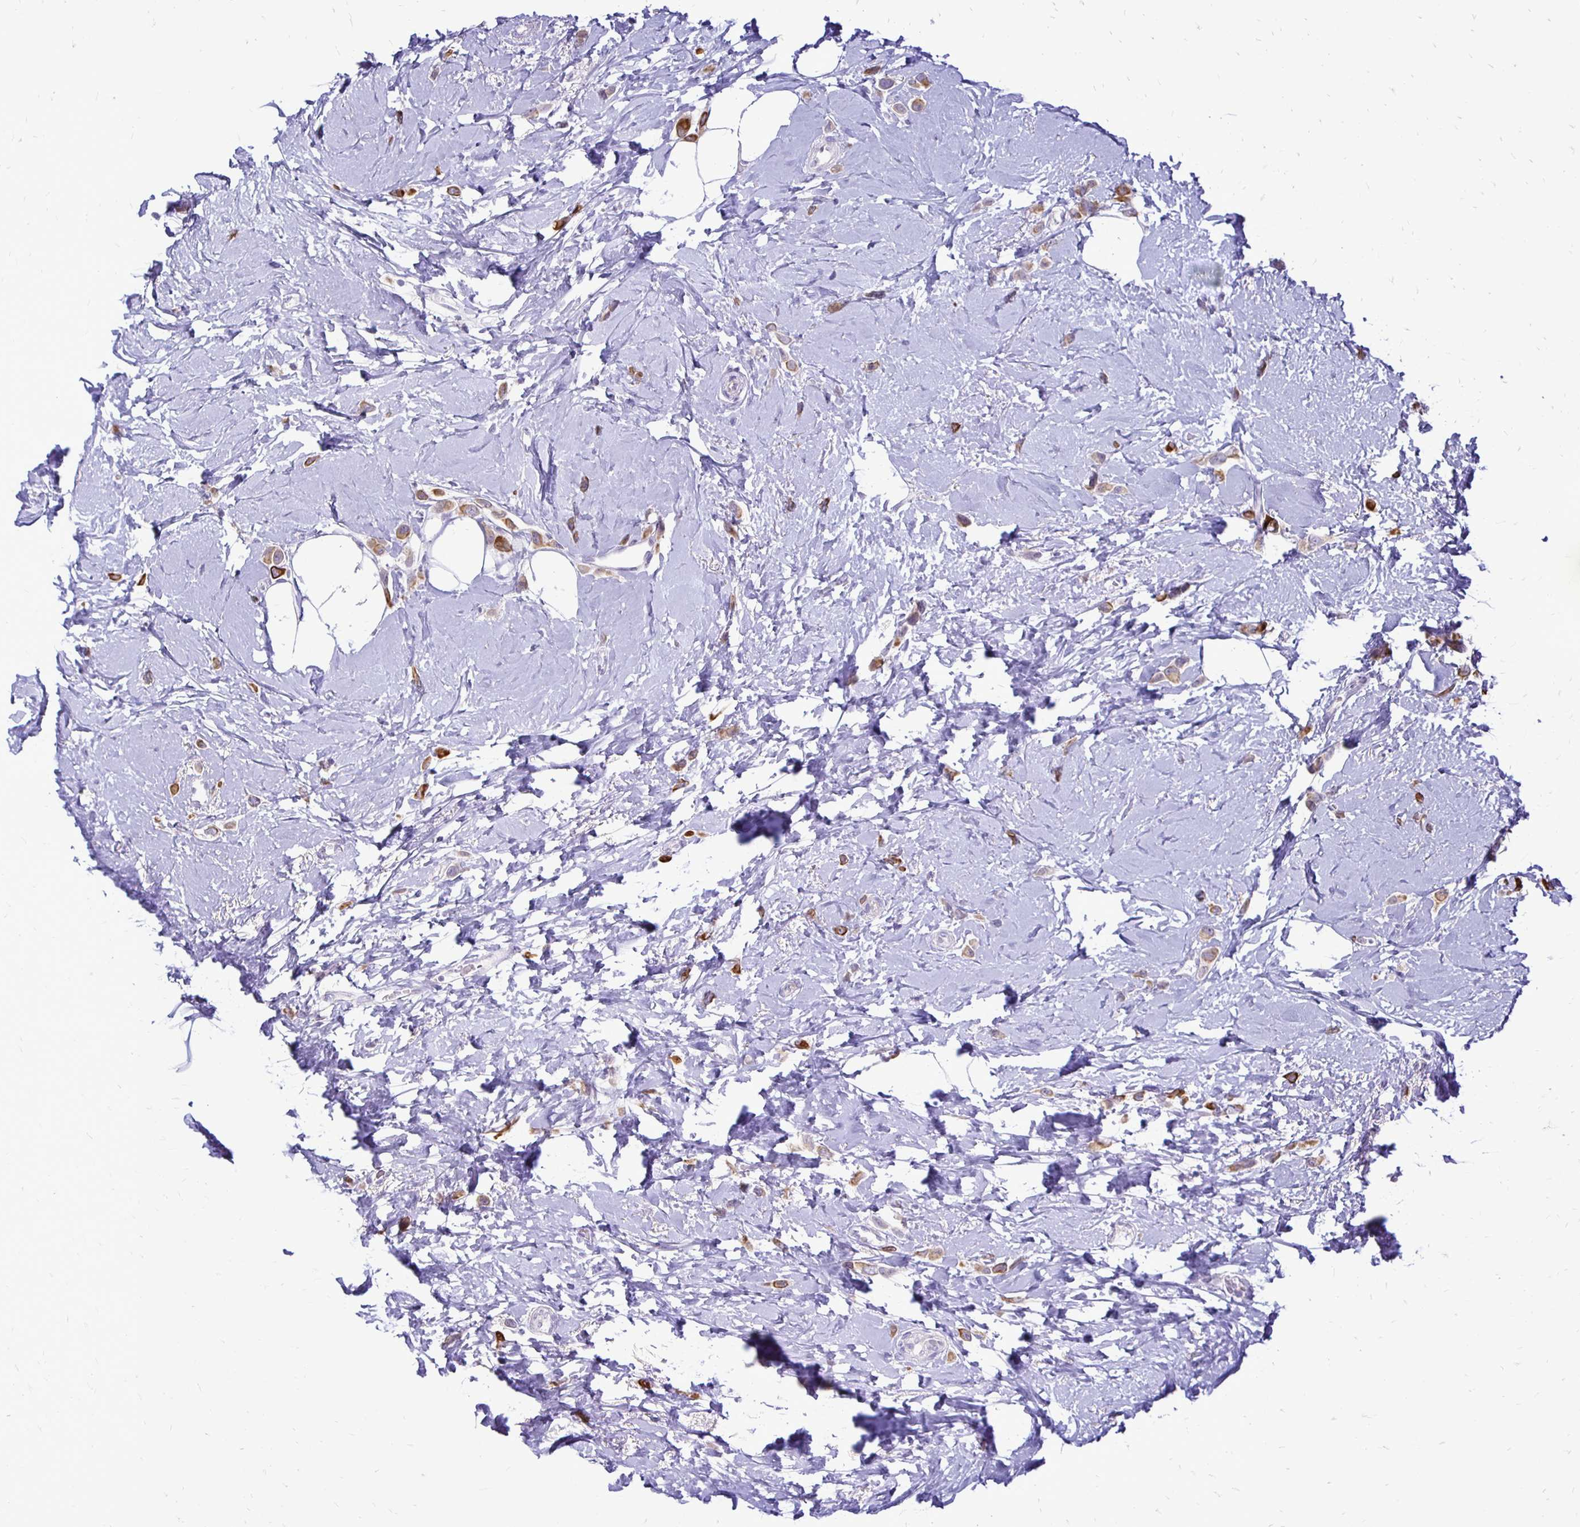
{"staining": {"intensity": "moderate", "quantity": ">75%", "location": "cytoplasmic/membranous"}, "tissue": "breast cancer", "cell_type": "Tumor cells", "image_type": "cancer", "snomed": [{"axis": "morphology", "description": "Lobular carcinoma"}, {"axis": "topography", "description": "Breast"}], "caption": "There is medium levels of moderate cytoplasmic/membranous staining in tumor cells of breast cancer (lobular carcinoma), as demonstrated by immunohistochemical staining (brown color).", "gene": "EPYC", "patient": {"sex": "female", "age": 66}}